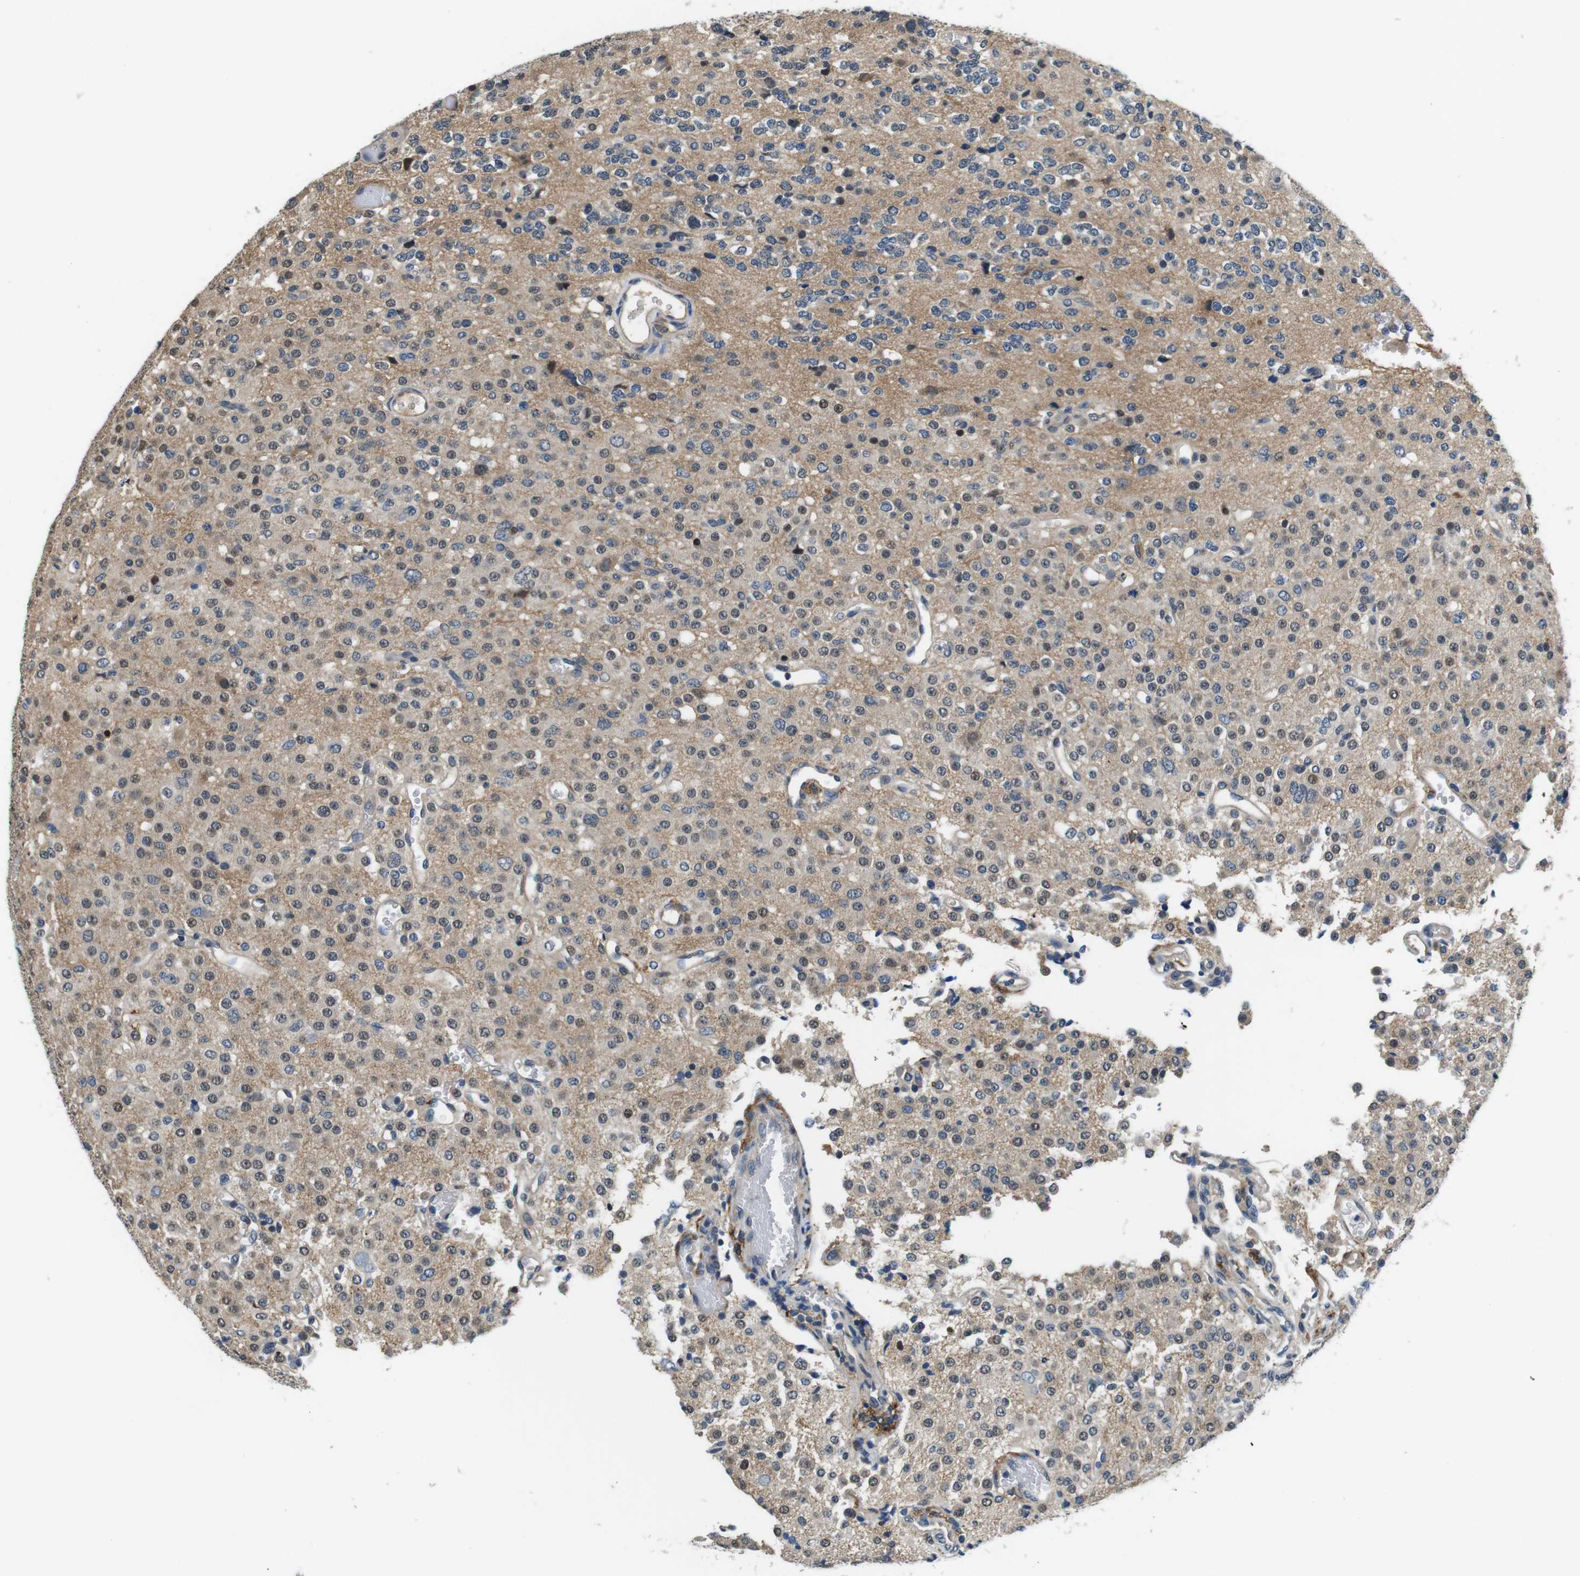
{"staining": {"intensity": "weak", "quantity": "25%-75%", "location": "nuclear"}, "tissue": "glioma", "cell_type": "Tumor cells", "image_type": "cancer", "snomed": [{"axis": "morphology", "description": "Glioma, malignant, Low grade"}, {"axis": "topography", "description": "Brain"}], "caption": "Protein expression analysis of human glioma reveals weak nuclear positivity in approximately 25%-75% of tumor cells. Nuclei are stained in blue.", "gene": "CD163L1", "patient": {"sex": "male", "age": 38}}